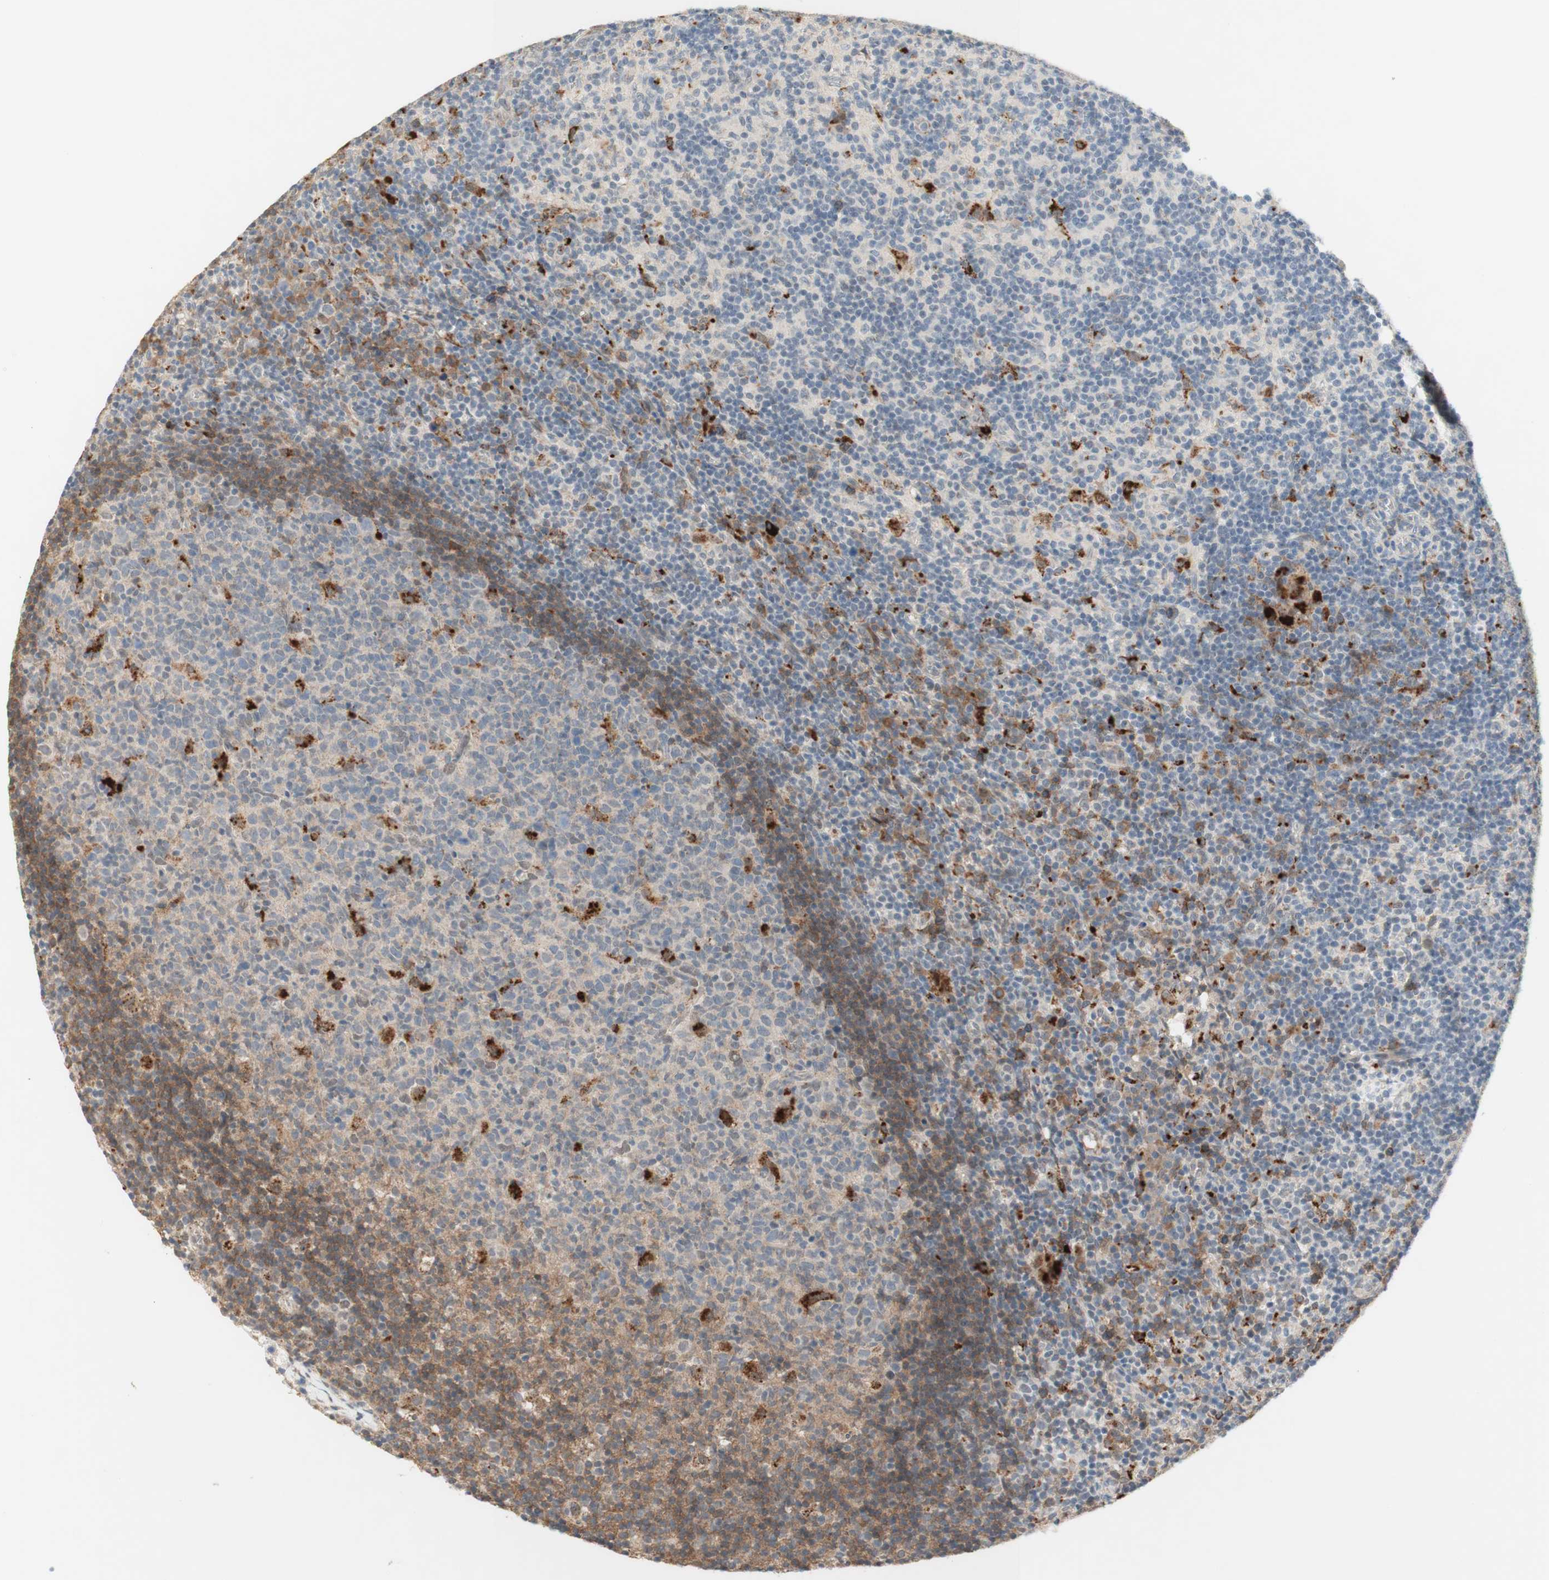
{"staining": {"intensity": "strong", "quantity": "<25%", "location": "cytoplasmic/membranous"}, "tissue": "lymph node", "cell_type": "Germinal center cells", "image_type": "normal", "snomed": [{"axis": "morphology", "description": "Normal tissue, NOS"}, {"axis": "morphology", "description": "Inflammation, NOS"}, {"axis": "topography", "description": "Lymph node"}], "caption": "Lymph node stained for a protein displays strong cytoplasmic/membranous positivity in germinal center cells. (DAB IHC, brown staining for protein, blue staining for nuclei).", "gene": "GAPT", "patient": {"sex": "male", "age": 55}}